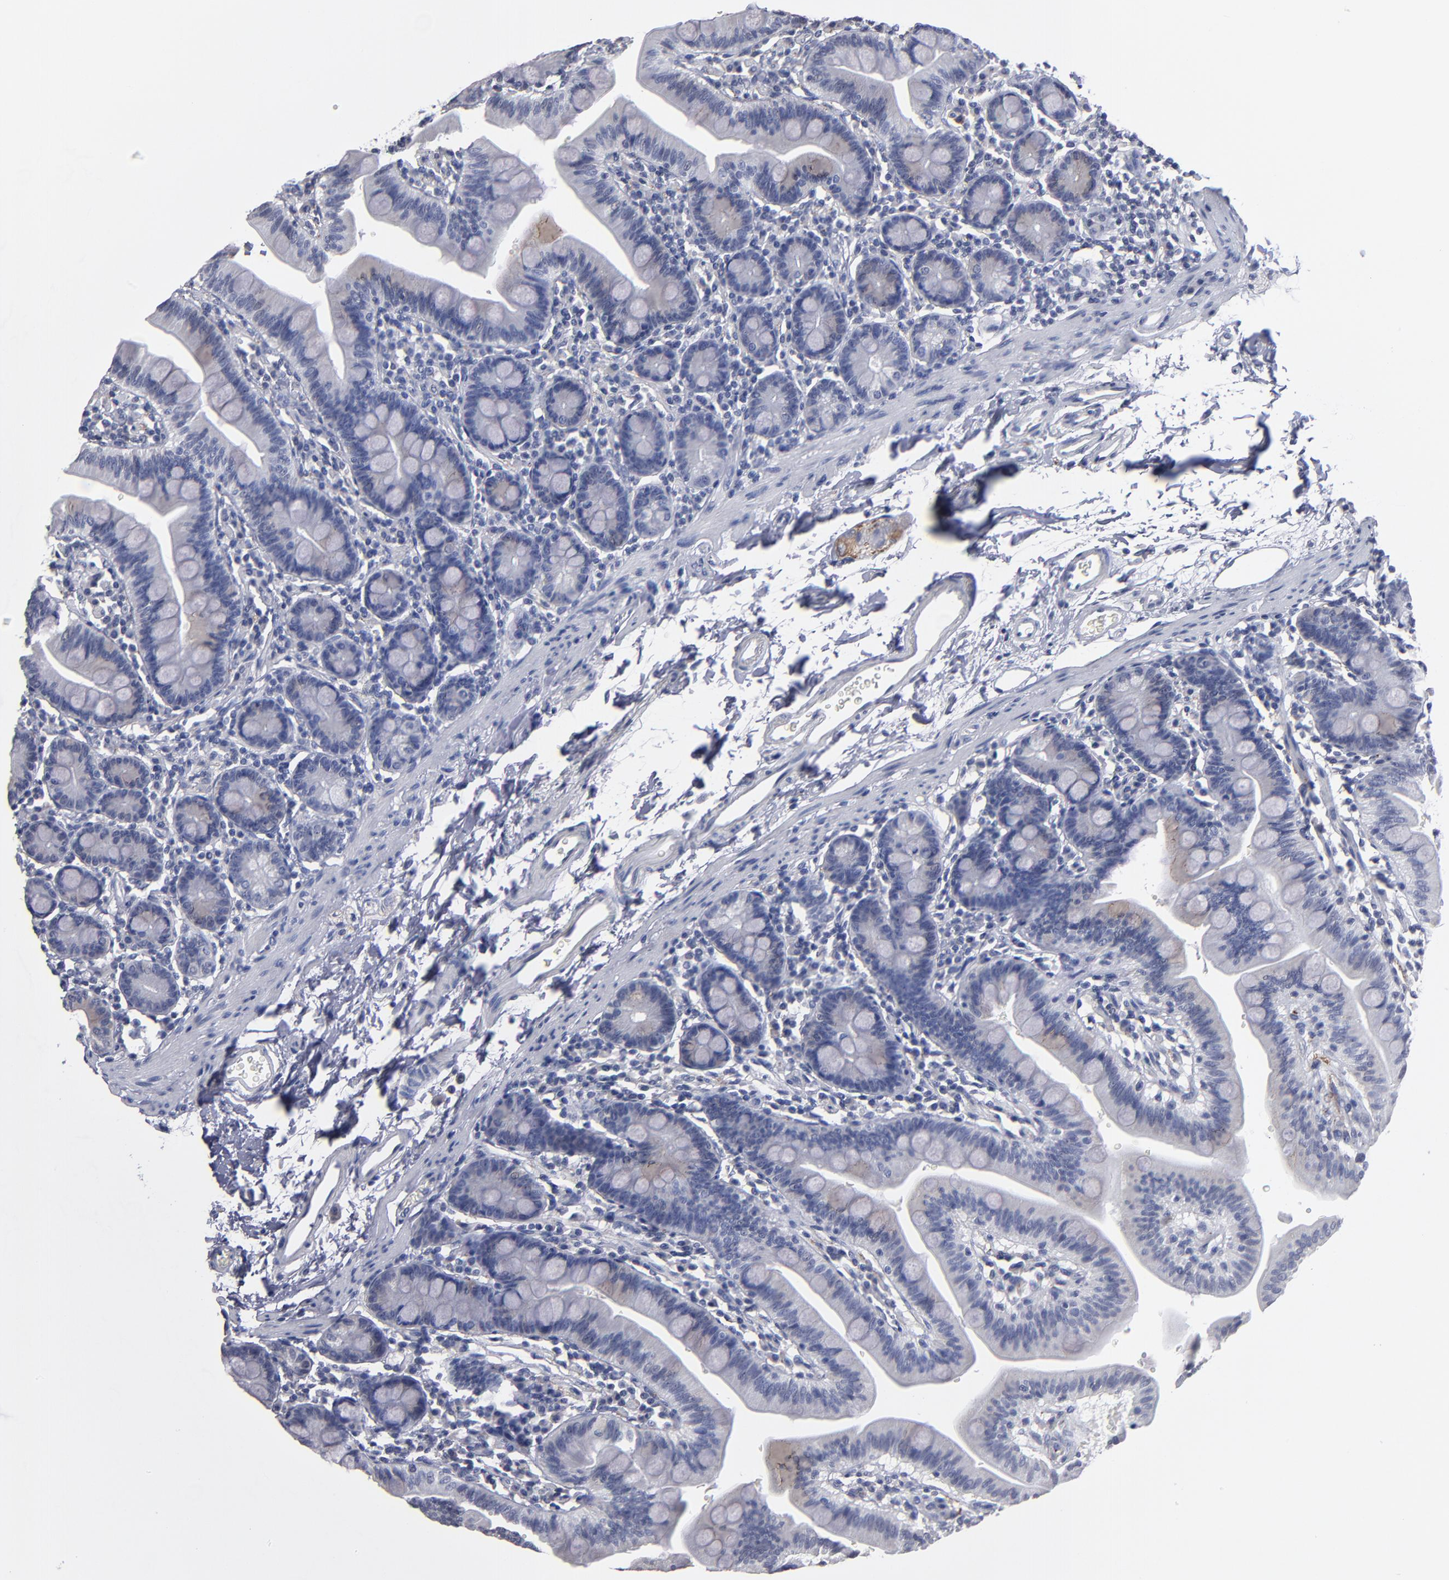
{"staining": {"intensity": "negative", "quantity": "none", "location": "none"}, "tissue": "small intestine", "cell_type": "Glandular cells", "image_type": "normal", "snomed": [{"axis": "morphology", "description": "Normal tissue, NOS"}, {"axis": "topography", "description": "Small intestine"}], "caption": "An image of human small intestine is negative for staining in glandular cells. Brightfield microscopy of immunohistochemistry stained with DAB (3,3'-diaminobenzidine) (brown) and hematoxylin (blue), captured at high magnification.", "gene": "RPH3A", "patient": {"sex": "male", "age": 79}}